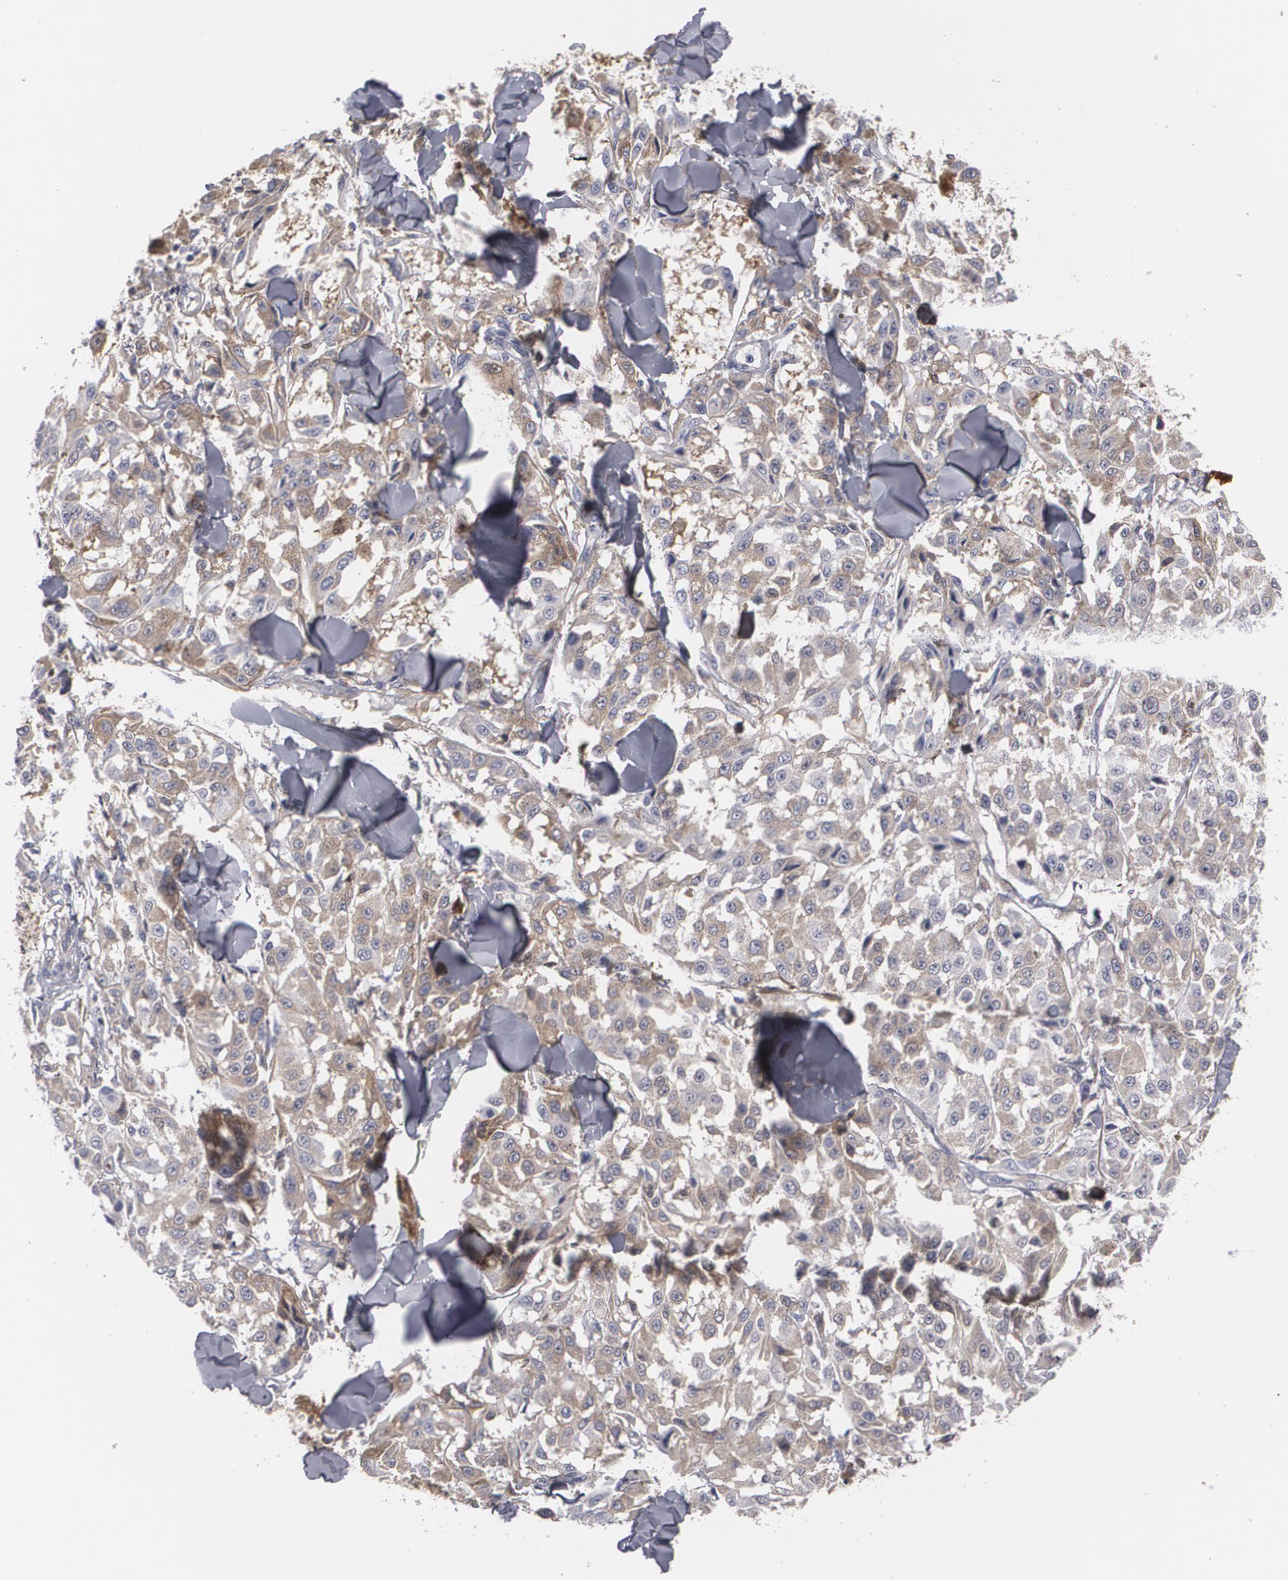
{"staining": {"intensity": "weak", "quantity": "25%-75%", "location": "cytoplasmic/membranous"}, "tissue": "melanoma", "cell_type": "Tumor cells", "image_type": "cancer", "snomed": [{"axis": "morphology", "description": "Malignant melanoma, NOS"}, {"axis": "topography", "description": "Skin"}], "caption": "Immunohistochemistry of human melanoma reveals low levels of weak cytoplasmic/membranous staining in approximately 25%-75% of tumor cells.", "gene": "LRG1", "patient": {"sex": "female", "age": 64}}